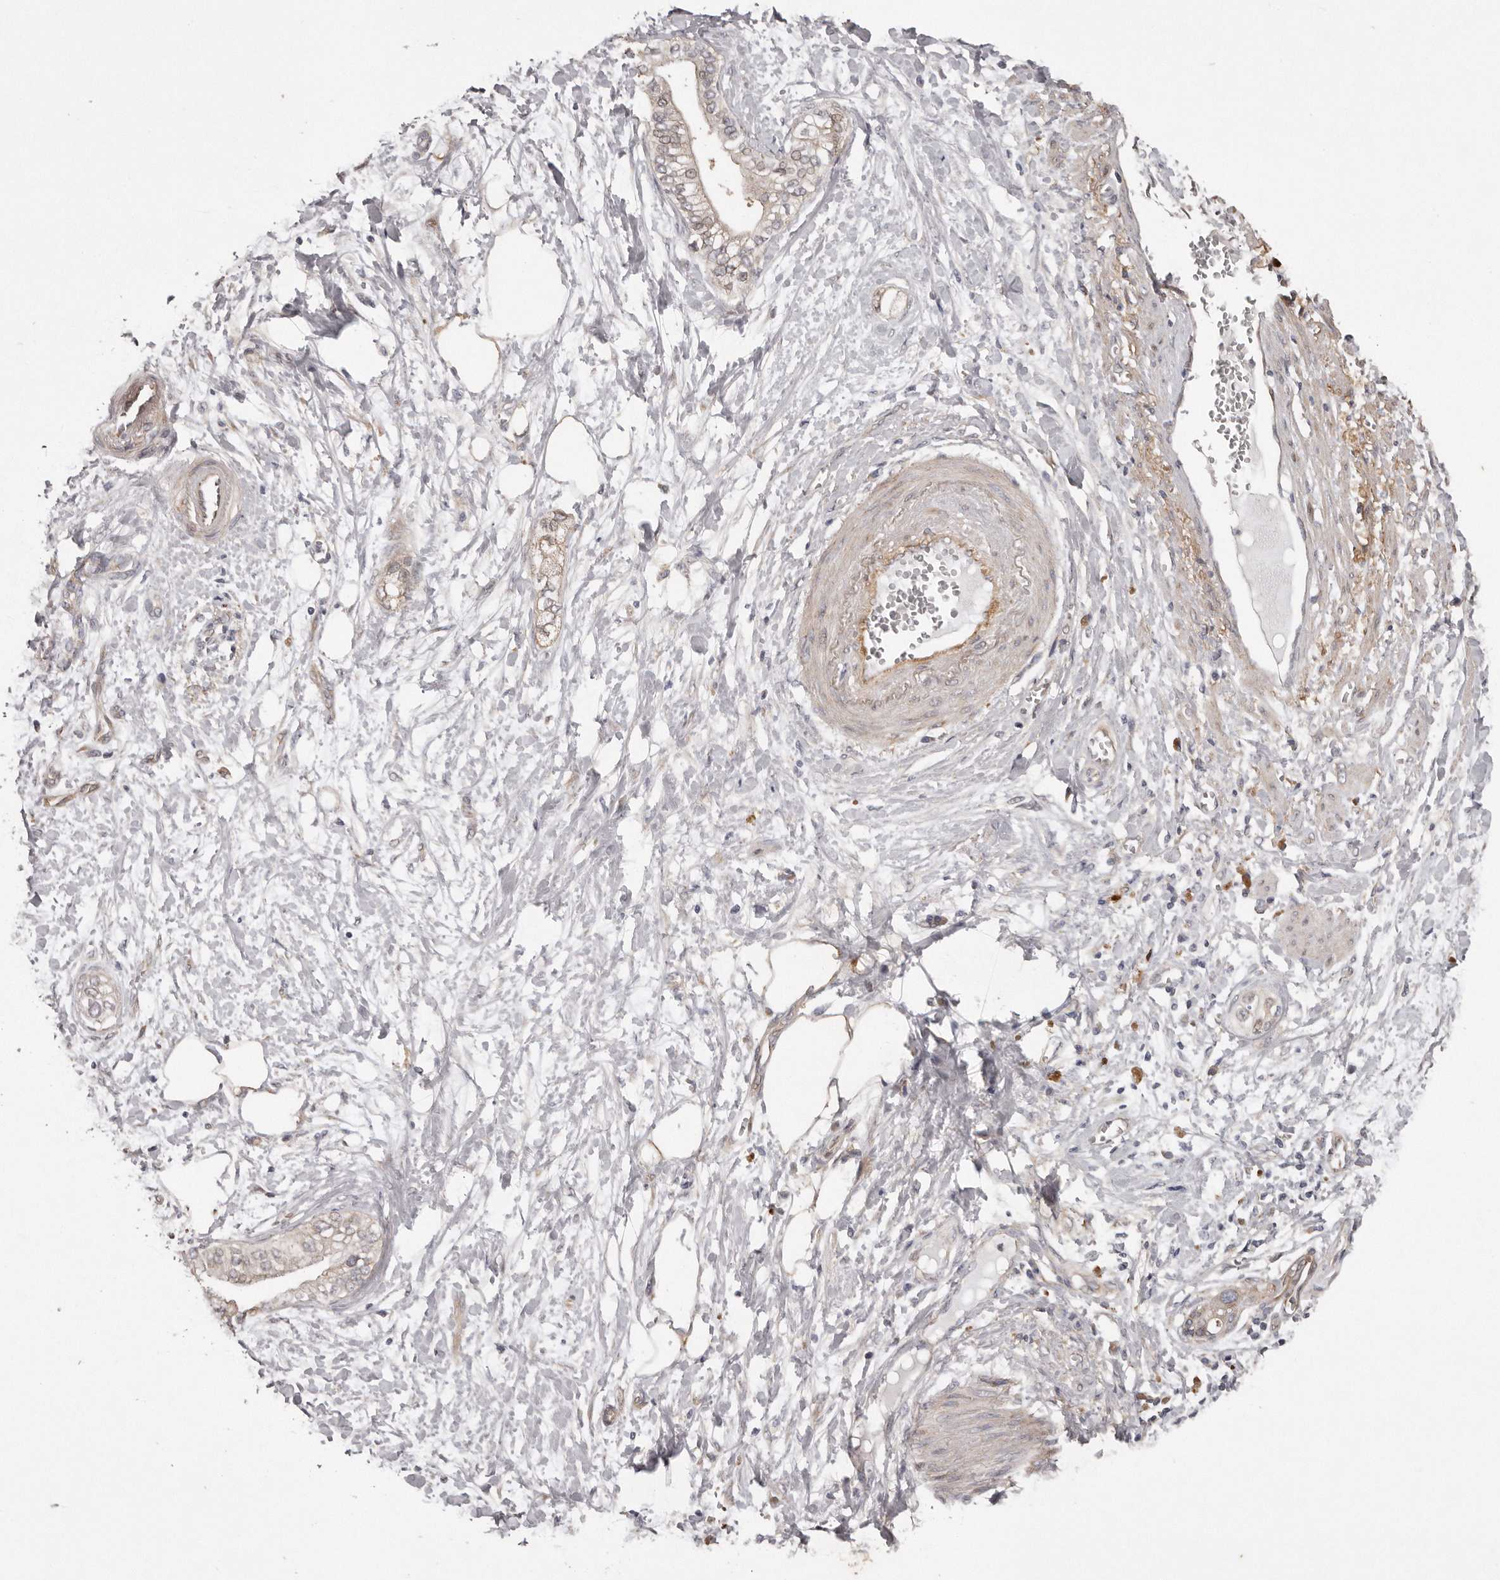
{"staining": {"intensity": "moderate", "quantity": "<25%", "location": "cytoplasmic/membranous"}, "tissue": "pancreatic cancer", "cell_type": "Tumor cells", "image_type": "cancer", "snomed": [{"axis": "morphology", "description": "Adenocarcinoma, NOS"}, {"axis": "topography", "description": "Pancreas"}], "caption": "Immunohistochemical staining of human pancreatic cancer (adenocarcinoma) demonstrates low levels of moderate cytoplasmic/membranous protein positivity in approximately <25% of tumor cells. The staining was performed using DAB (3,3'-diaminobenzidine), with brown indicating positive protein expression. Nuclei are stained blue with hematoxylin.", "gene": "ARMCX1", "patient": {"sex": "male", "age": 68}}